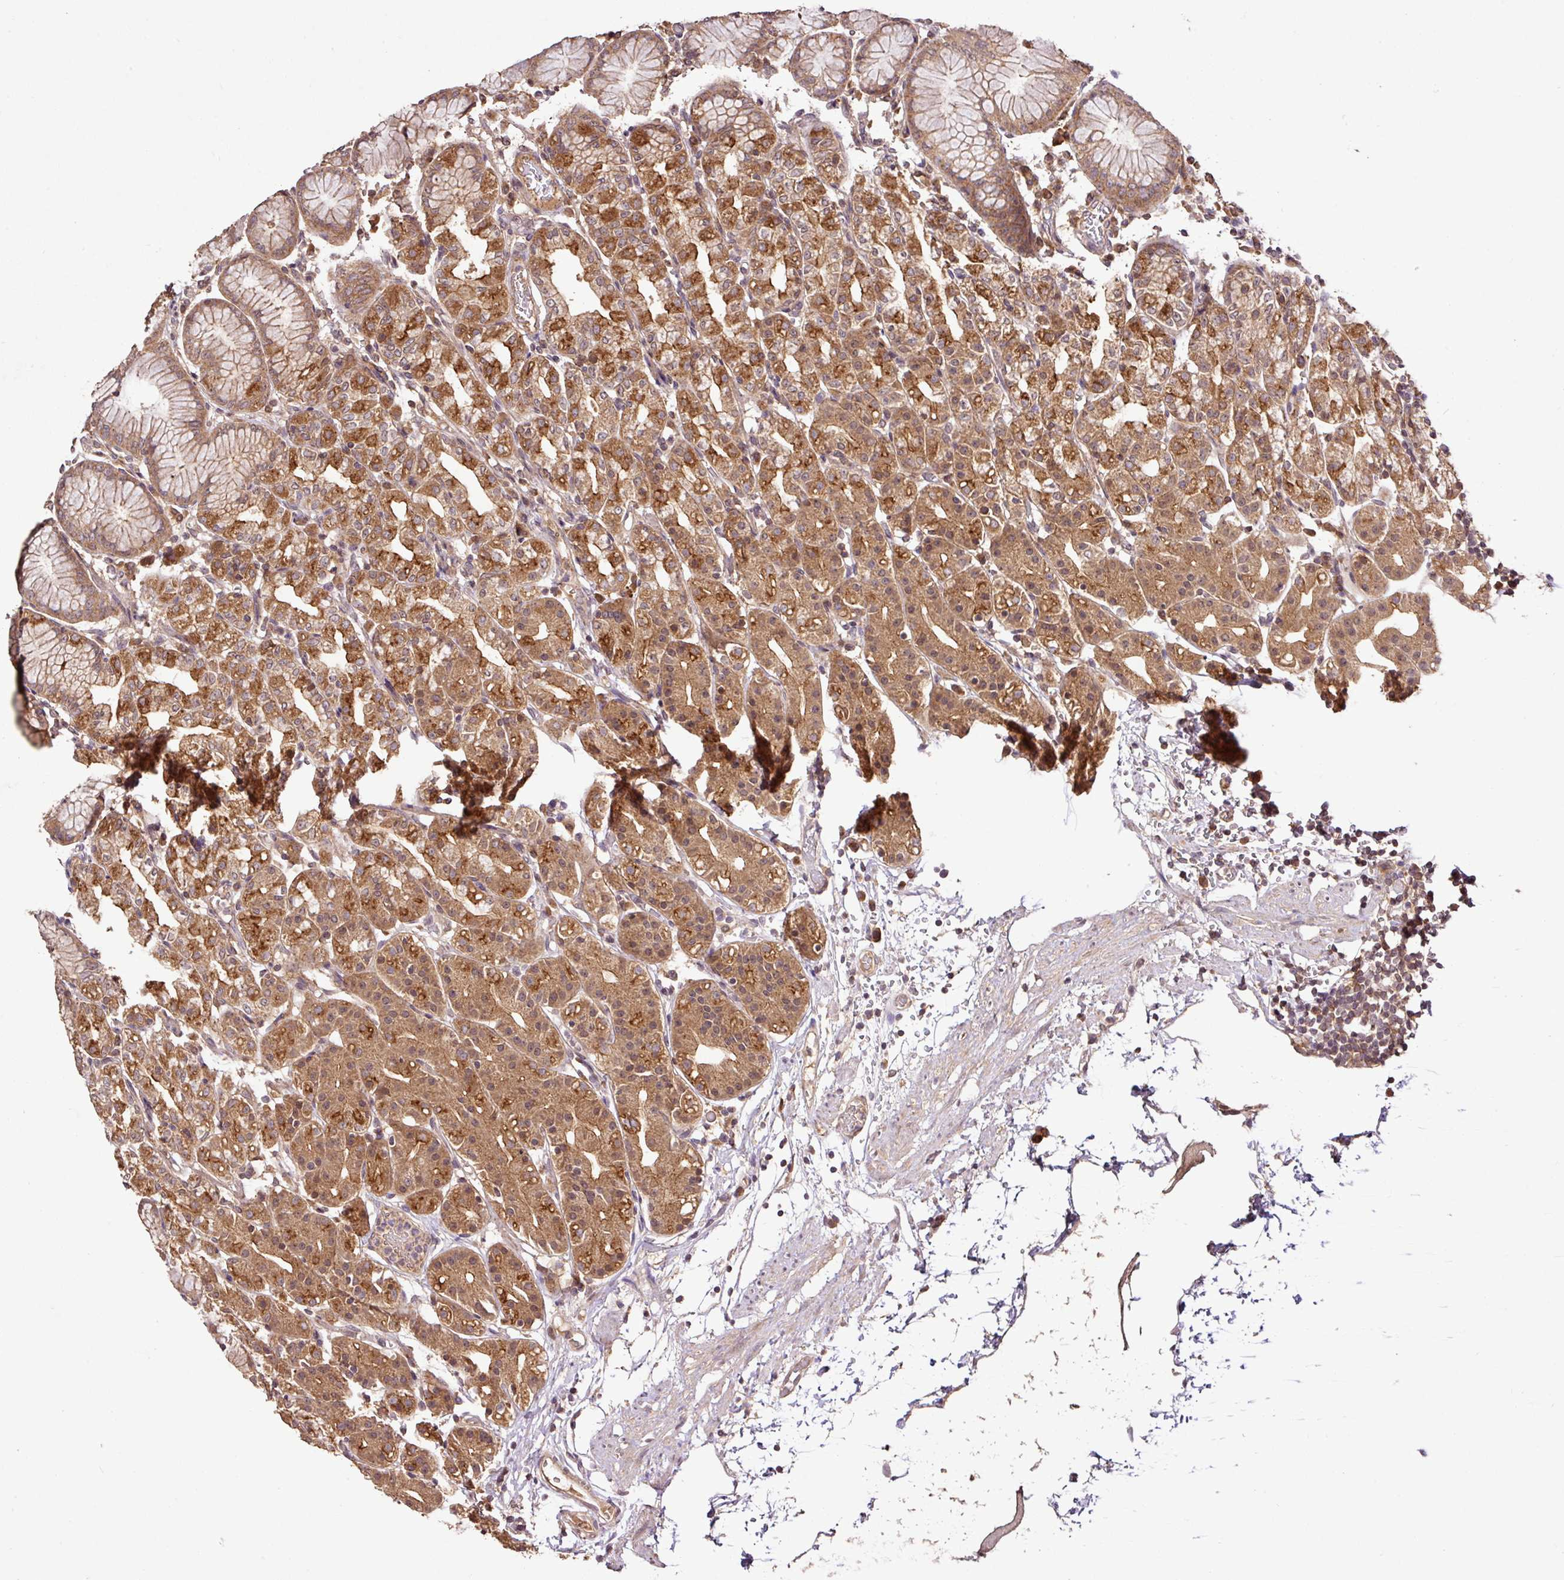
{"staining": {"intensity": "moderate", "quantity": ">75%", "location": "cytoplasmic/membranous"}, "tissue": "stomach", "cell_type": "Glandular cells", "image_type": "normal", "snomed": [{"axis": "morphology", "description": "Normal tissue, NOS"}, {"axis": "topography", "description": "Stomach"}], "caption": "Immunohistochemistry (IHC) of normal stomach shows medium levels of moderate cytoplasmic/membranous positivity in about >75% of glandular cells.", "gene": "FAIM", "patient": {"sex": "female", "age": 57}}